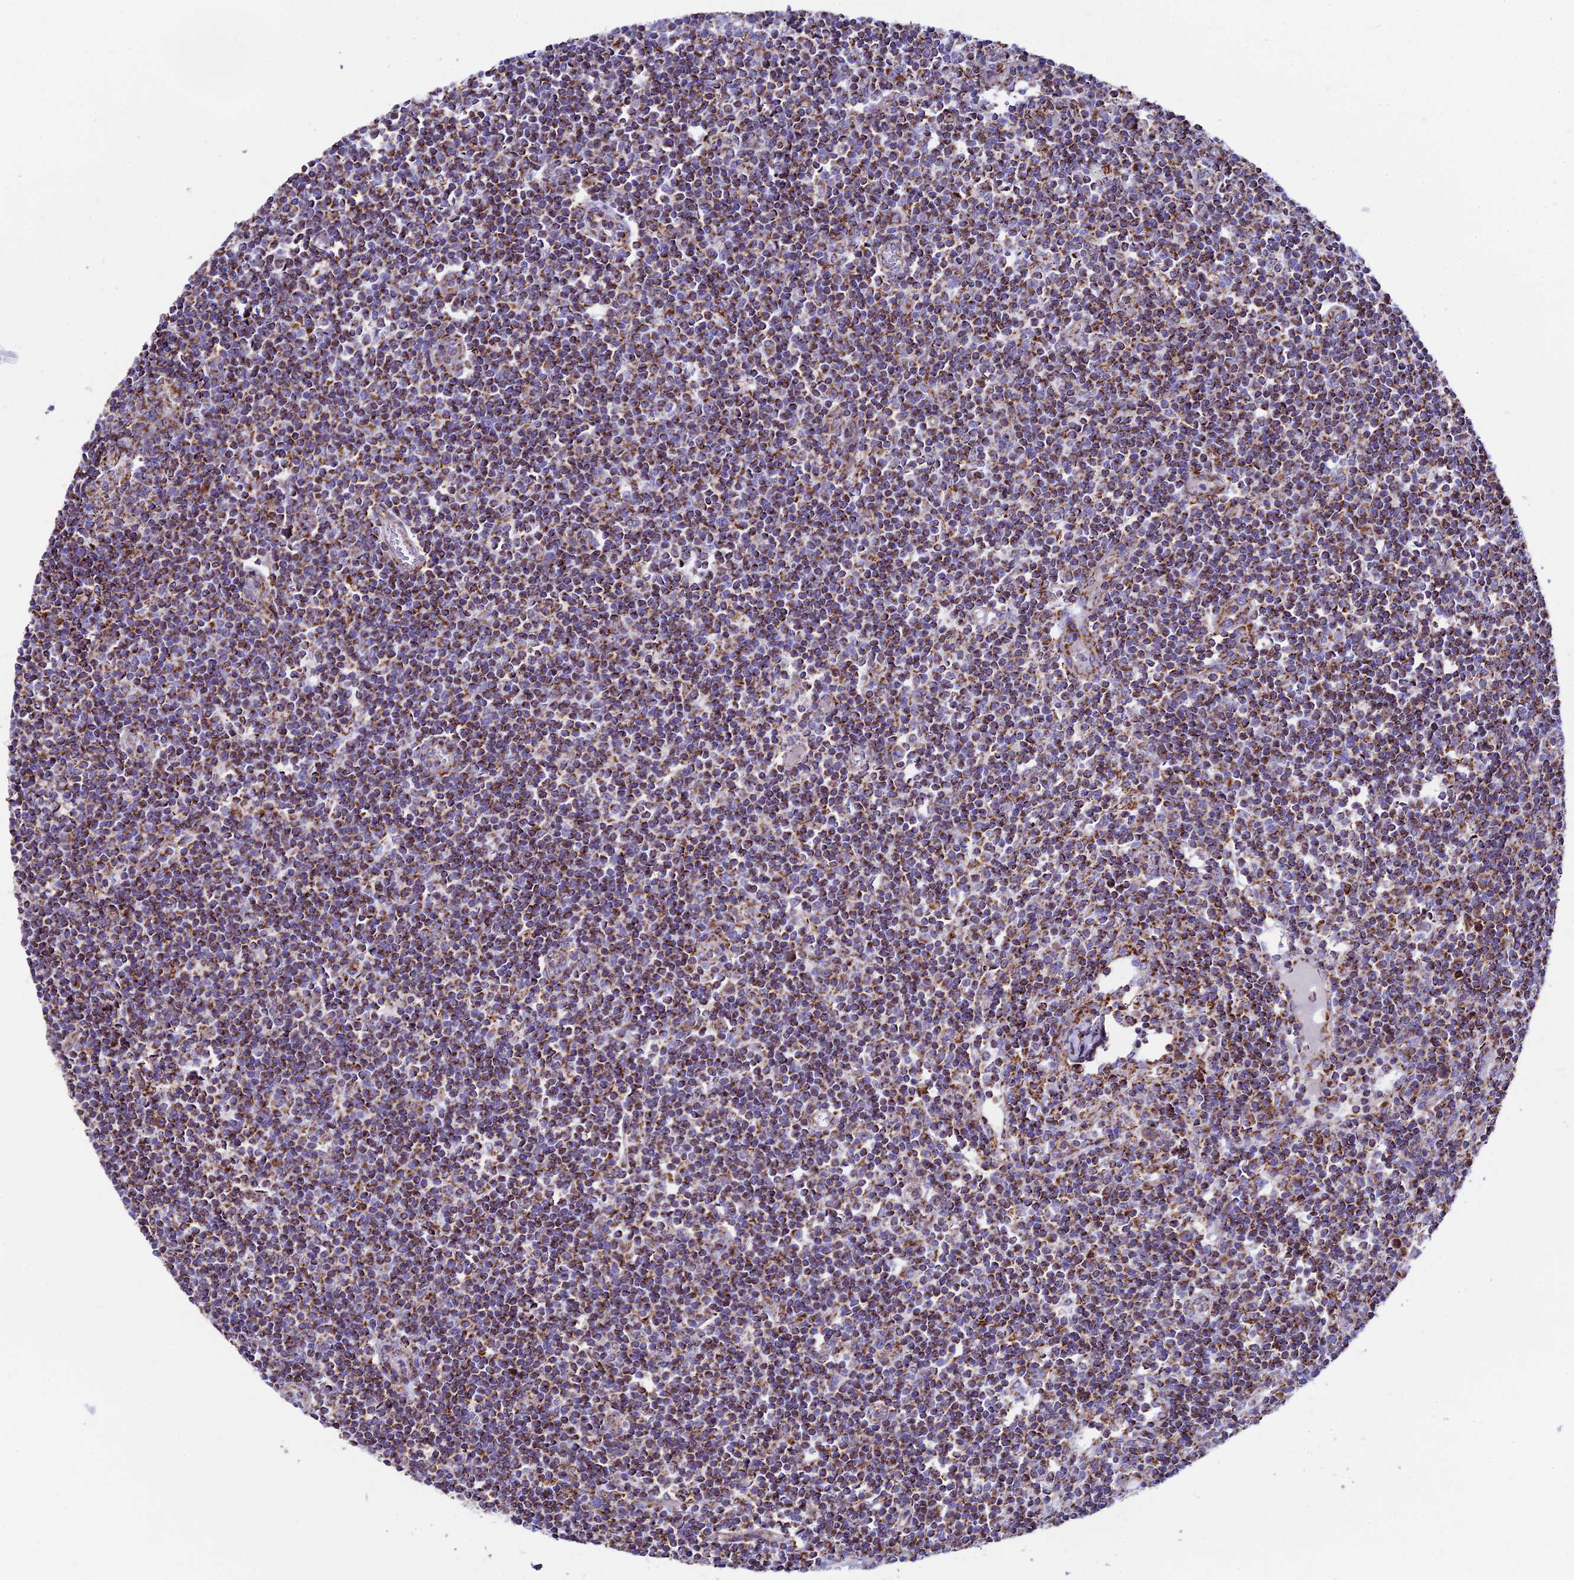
{"staining": {"intensity": "strong", "quantity": ">75%", "location": "cytoplasmic/membranous"}, "tissue": "lymph node", "cell_type": "Germinal center cells", "image_type": "normal", "snomed": [{"axis": "morphology", "description": "Normal tissue, NOS"}, {"axis": "topography", "description": "Lymph node"}], "caption": "Protein staining by immunohistochemistry displays strong cytoplasmic/membranous staining in approximately >75% of germinal center cells in normal lymph node.", "gene": "CHCHD3", "patient": {"sex": "female", "age": 55}}